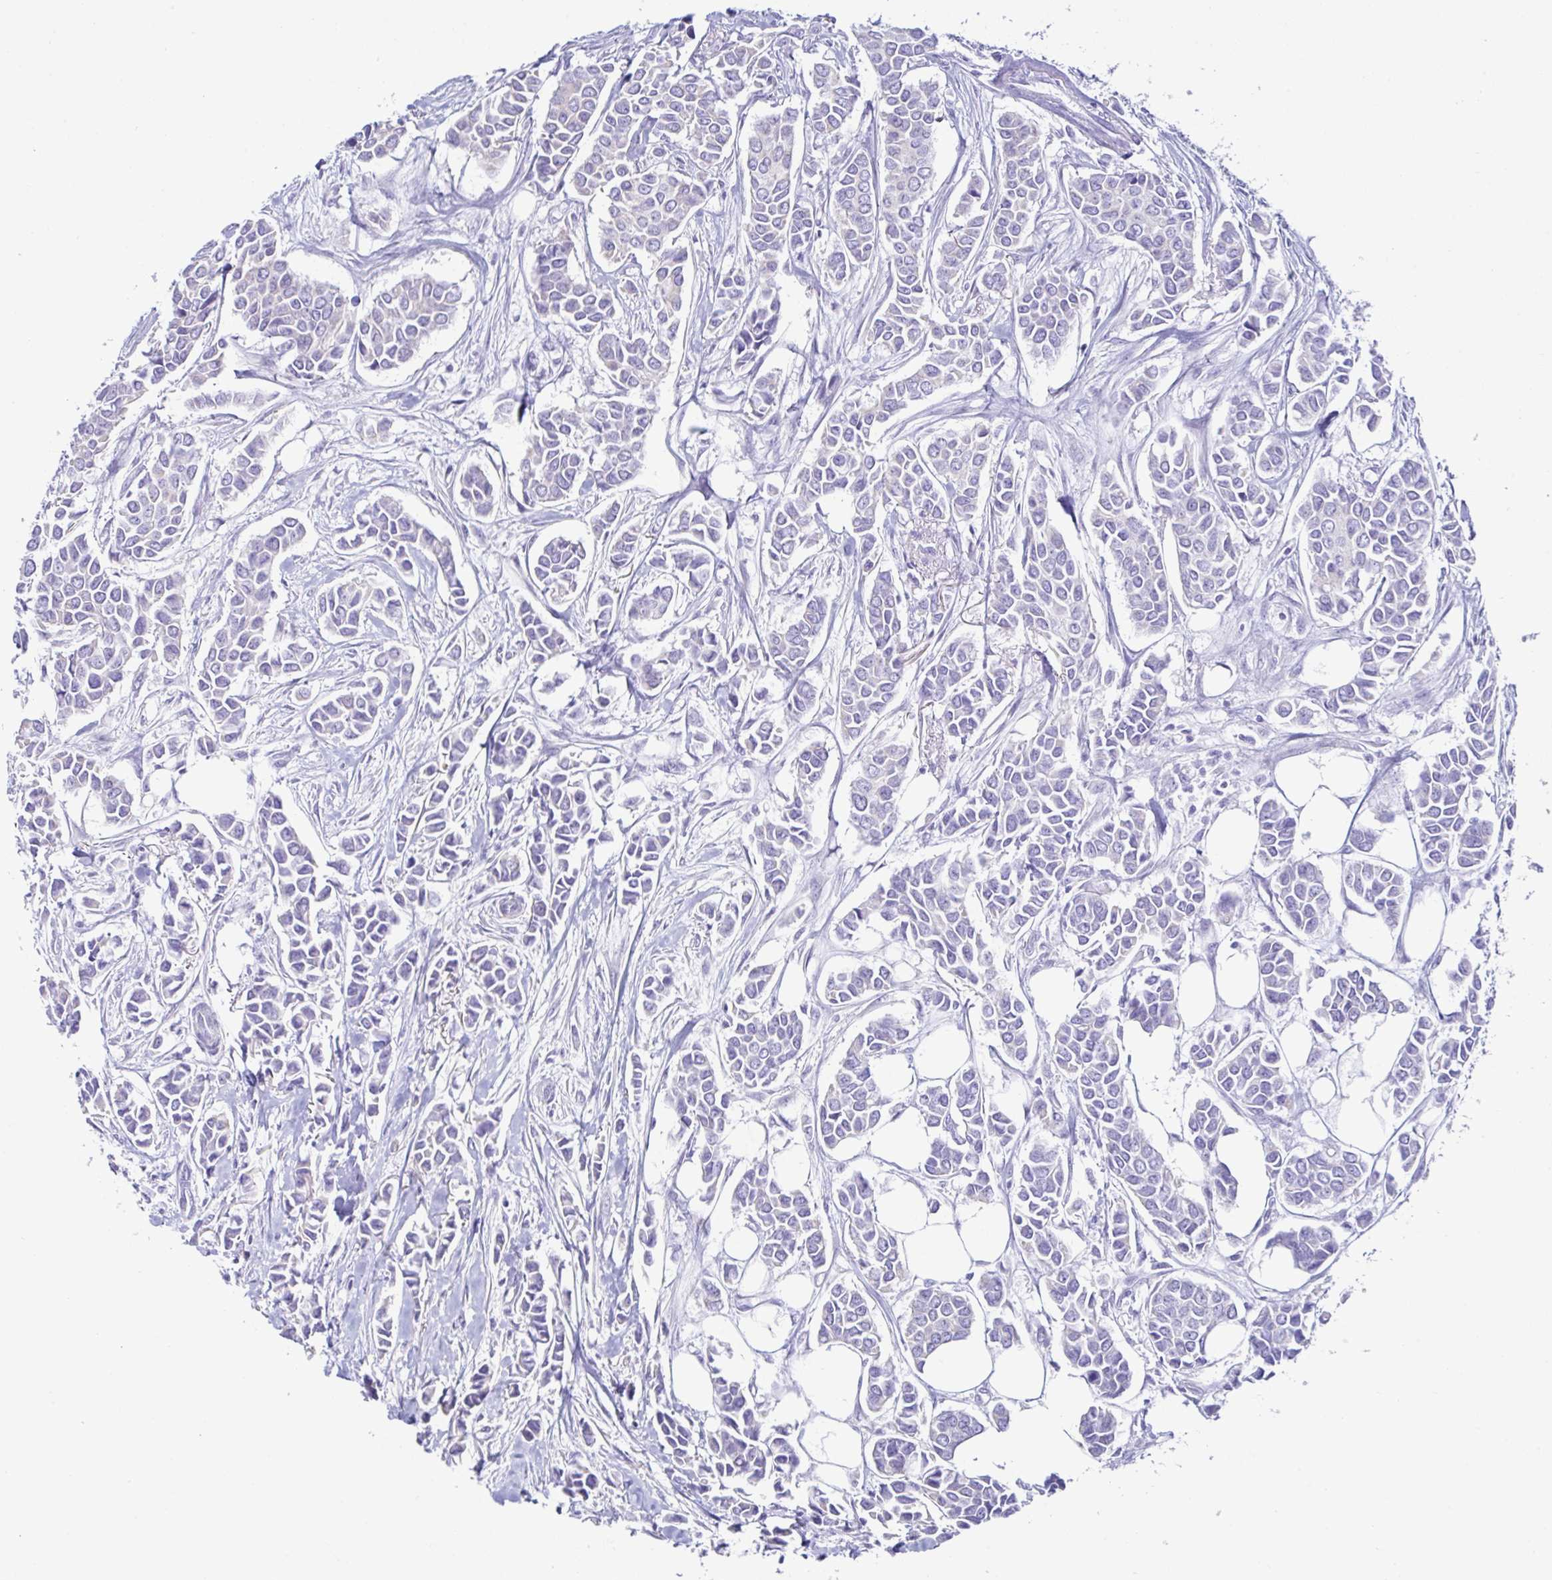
{"staining": {"intensity": "negative", "quantity": "none", "location": "none"}, "tissue": "breast cancer", "cell_type": "Tumor cells", "image_type": "cancer", "snomed": [{"axis": "morphology", "description": "Duct carcinoma"}, {"axis": "topography", "description": "Breast"}], "caption": "Immunohistochemistry of breast cancer exhibits no staining in tumor cells.", "gene": "MED11", "patient": {"sex": "female", "age": 84}}